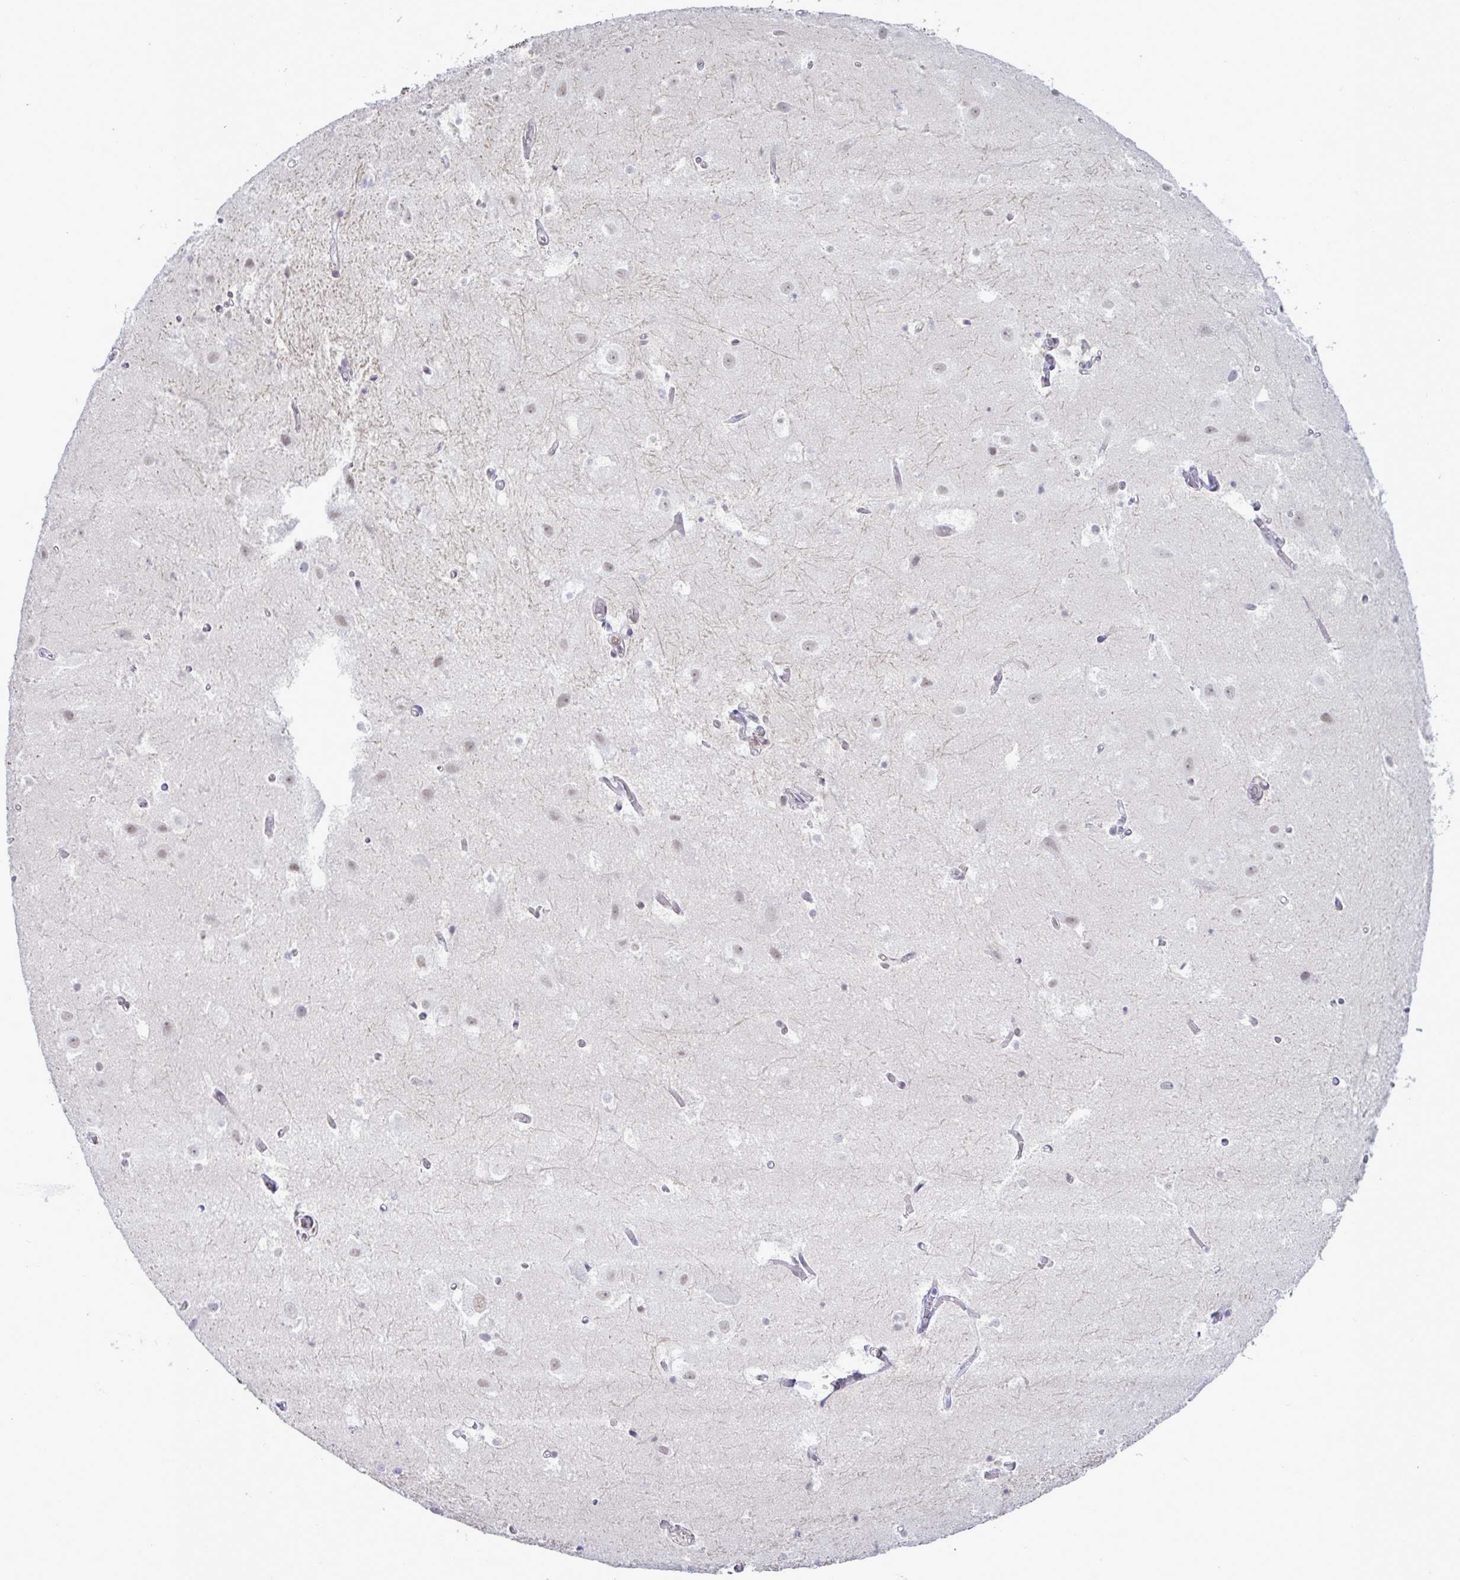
{"staining": {"intensity": "negative", "quantity": "none", "location": "none"}, "tissue": "hippocampus", "cell_type": "Glial cells", "image_type": "normal", "snomed": [{"axis": "morphology", "description": "Normal tissue, NOS"}, {"axis": "topography", "description": "Hippocampus"}], "caption": "Human hippocampus stained for a protein using immunohistochemistry demonstrates no staining in glial cells.", "gene": "MFSD4A", "patient": {"sex": "female", "age": 52}}